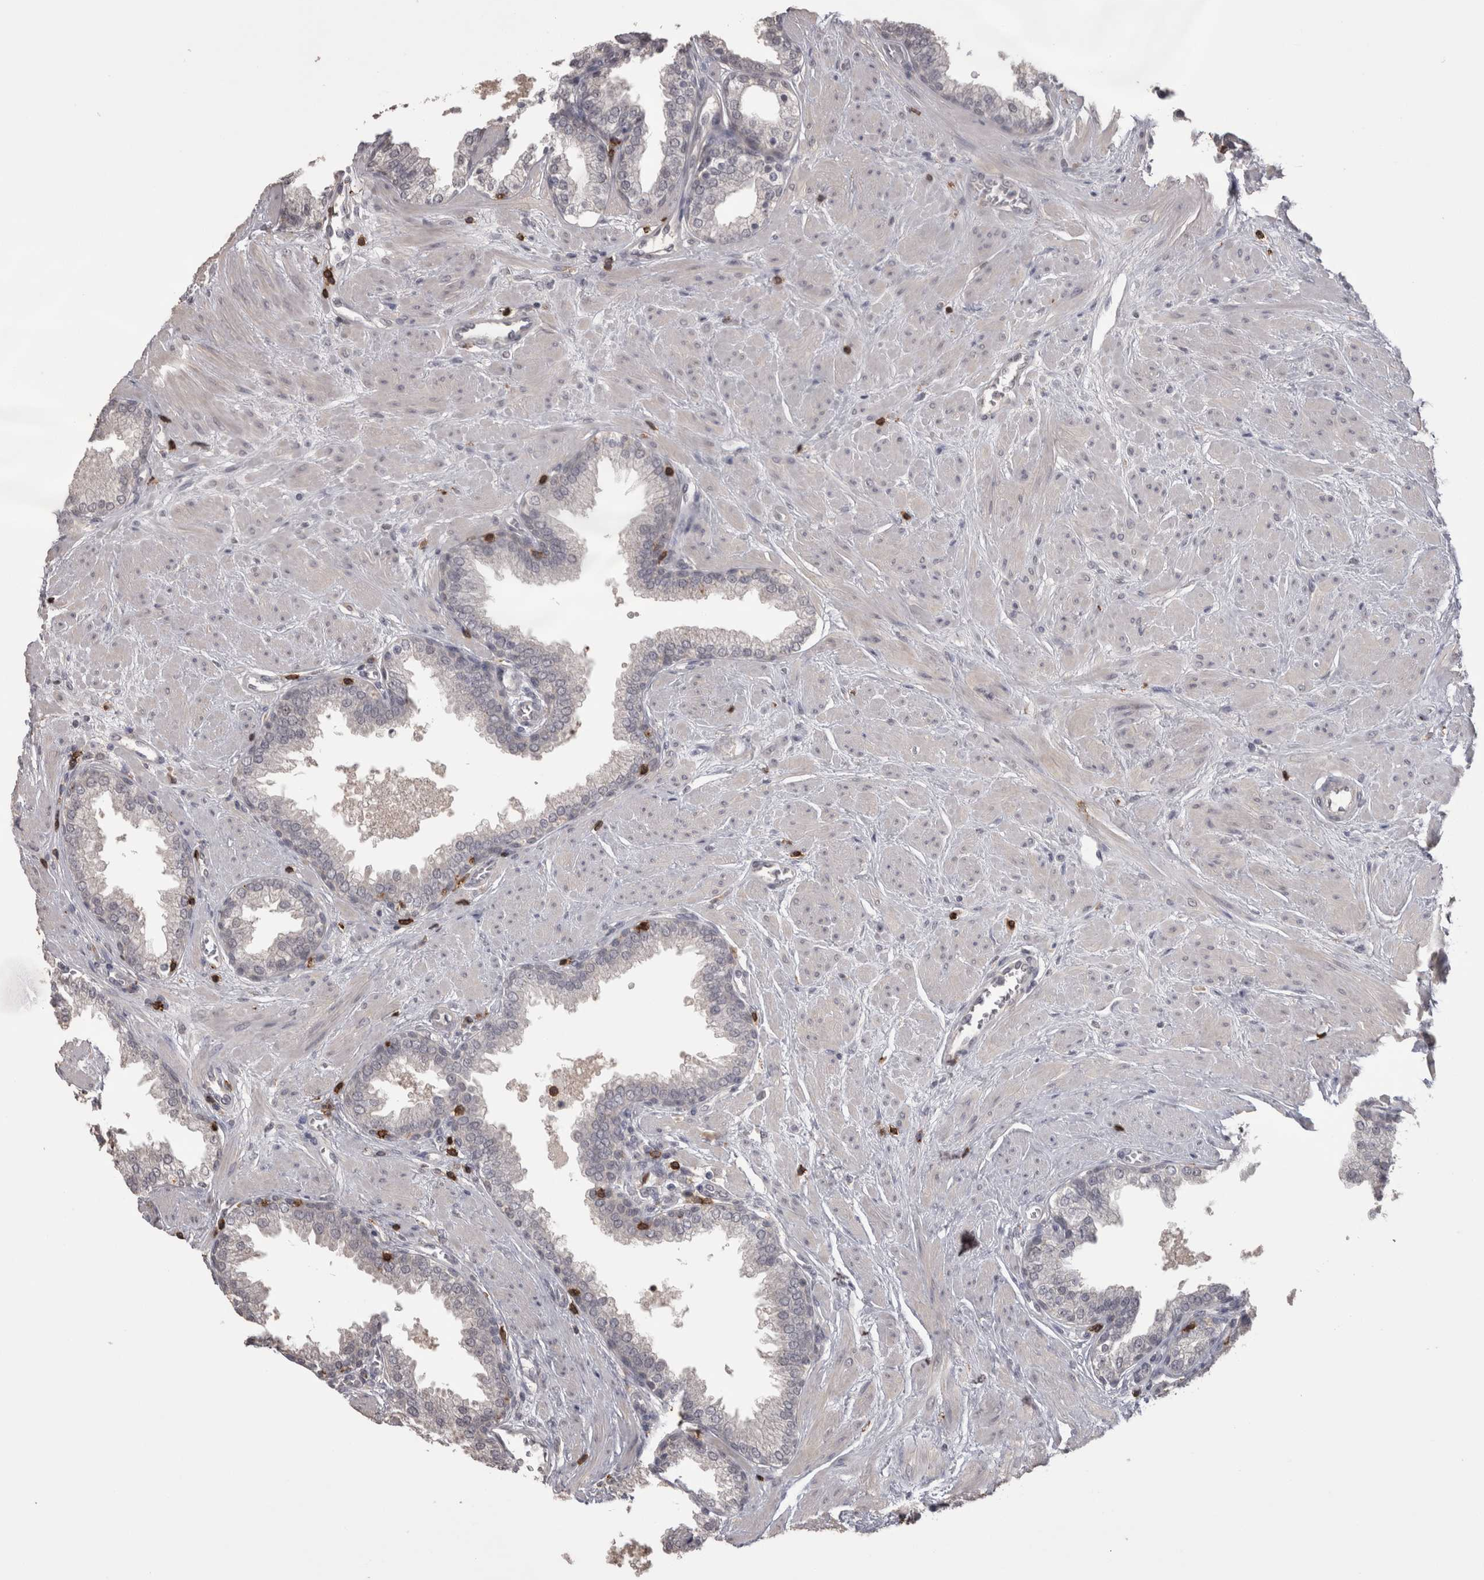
{"staining": {"intensity": "negative", "quantity": "none", "location": "none"}, "tissue": "prostate", "cell_type": "Glandular cells", "image_type": "normal", "snomed": [{"axis": "morphology", "description": "Normal tissue, NOS"}, {"axis": "topography", "description": "Prostate"}], "caption": "Glandular cells are negative for protein expression in benign human prostate. The staining was performed using DAB (3,3'-diaminobenzidine) to visualize the protein expression in brown, while the nuclei were stained in blue with hematoxylin (Magnification: 20x).", "gene": "SKAP1", "patient": {"sex": "male", "age": 51}}